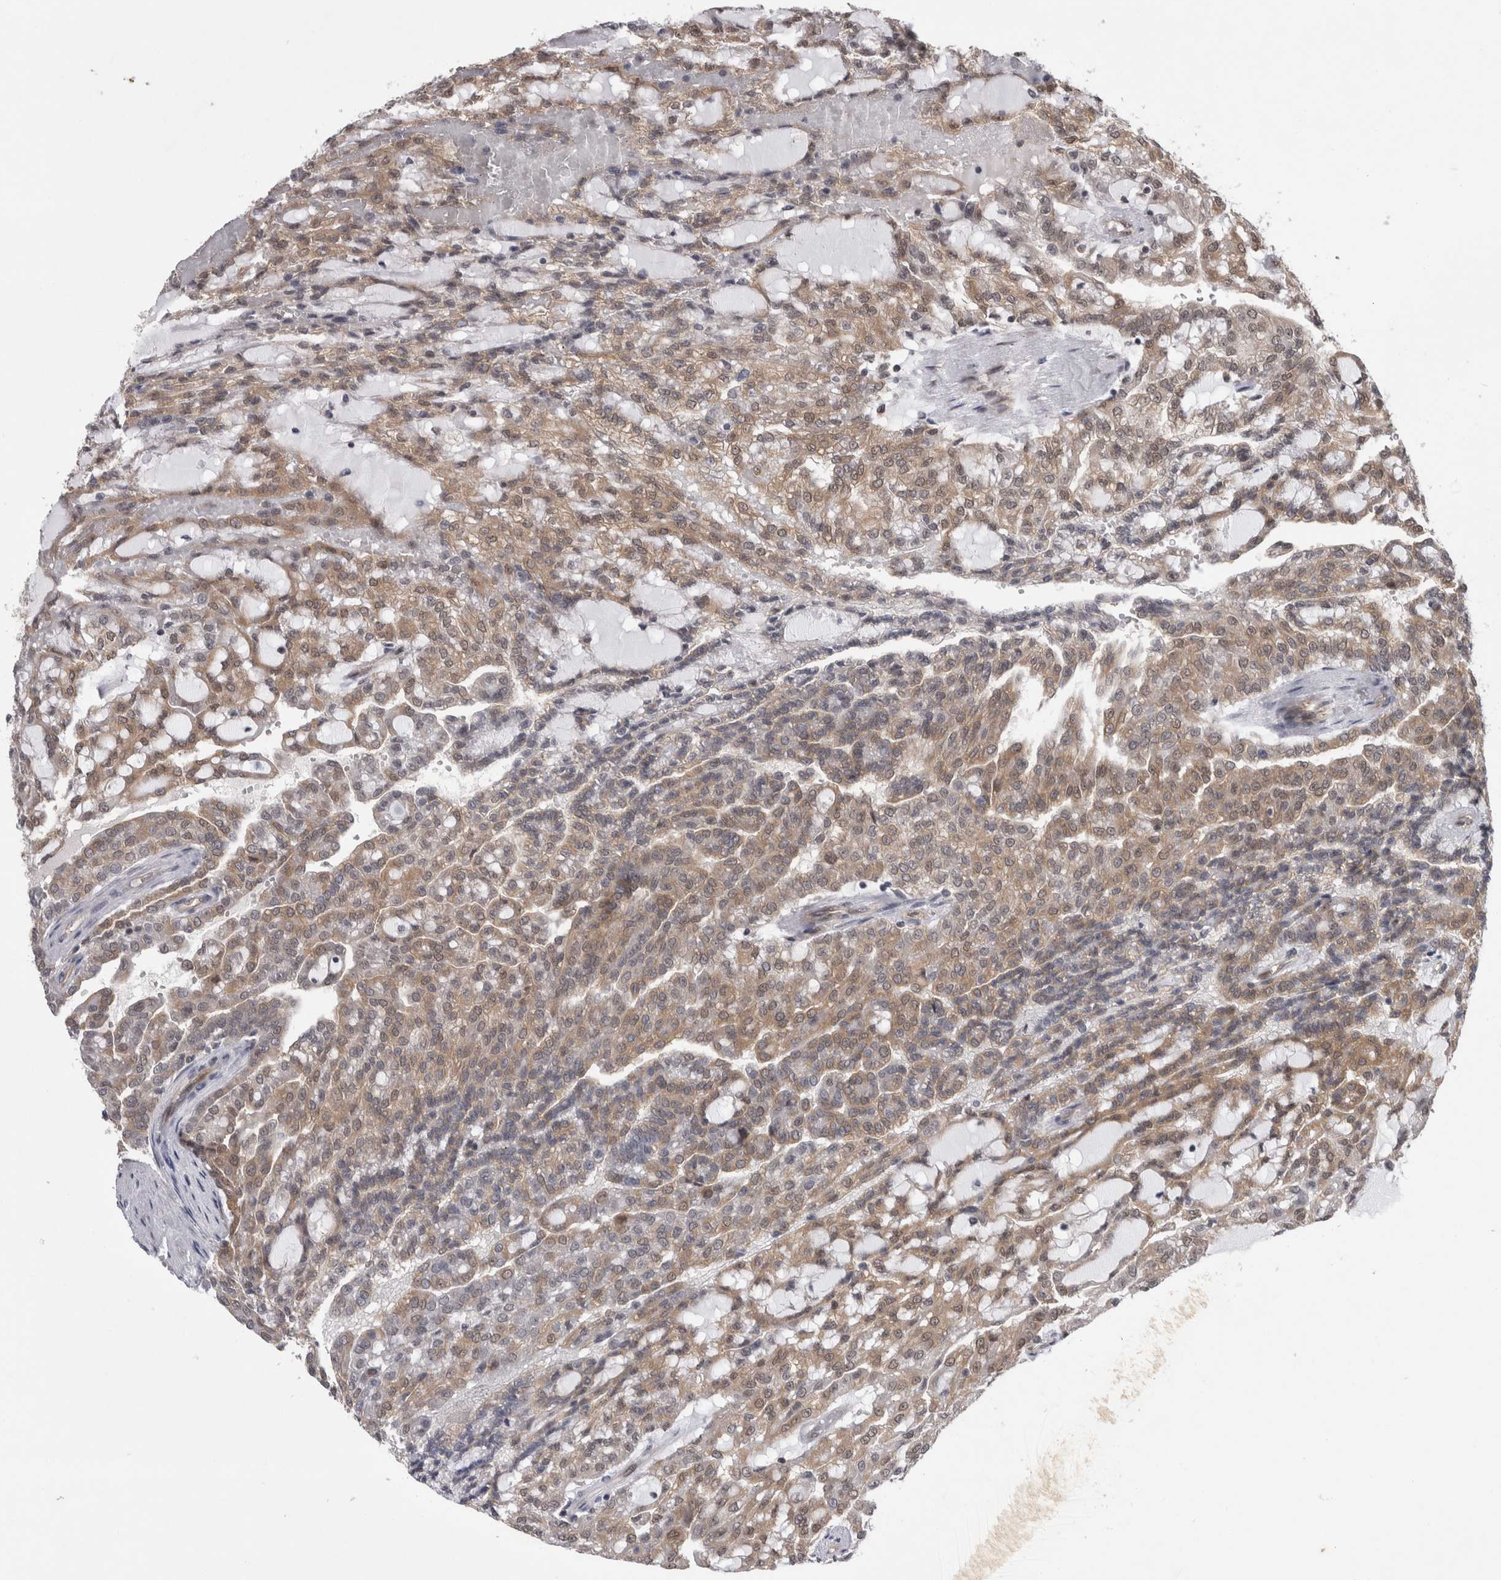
{"staining": {"intensity": "weak", "quantity": ">75%", "location": "cytoplasmic/membranous"}, "tissue": "renal cancer", "cell_type": "Tumor cells", "image_type": "cancer", "snomed": [{"axis": "morphology", "description": "Adenocarcinoma, NOS"}, {"axis": "topography", "description": "Kidney"}], "caption": "IHC staining of renal cancer, which displays low levels of weak cytoplasmic/membranous positivity in approximately >75% of tumor cells indicating weak cytoplasmic/membranous protein expression. The staining was performed using DAB (3,3'-diaminobenzidine) (brown) for protein detection and nuclei were counterstained in hematoxylin (blue).", "gene": "PSMB2", "patient": {"sex": "male", "age": 63}}